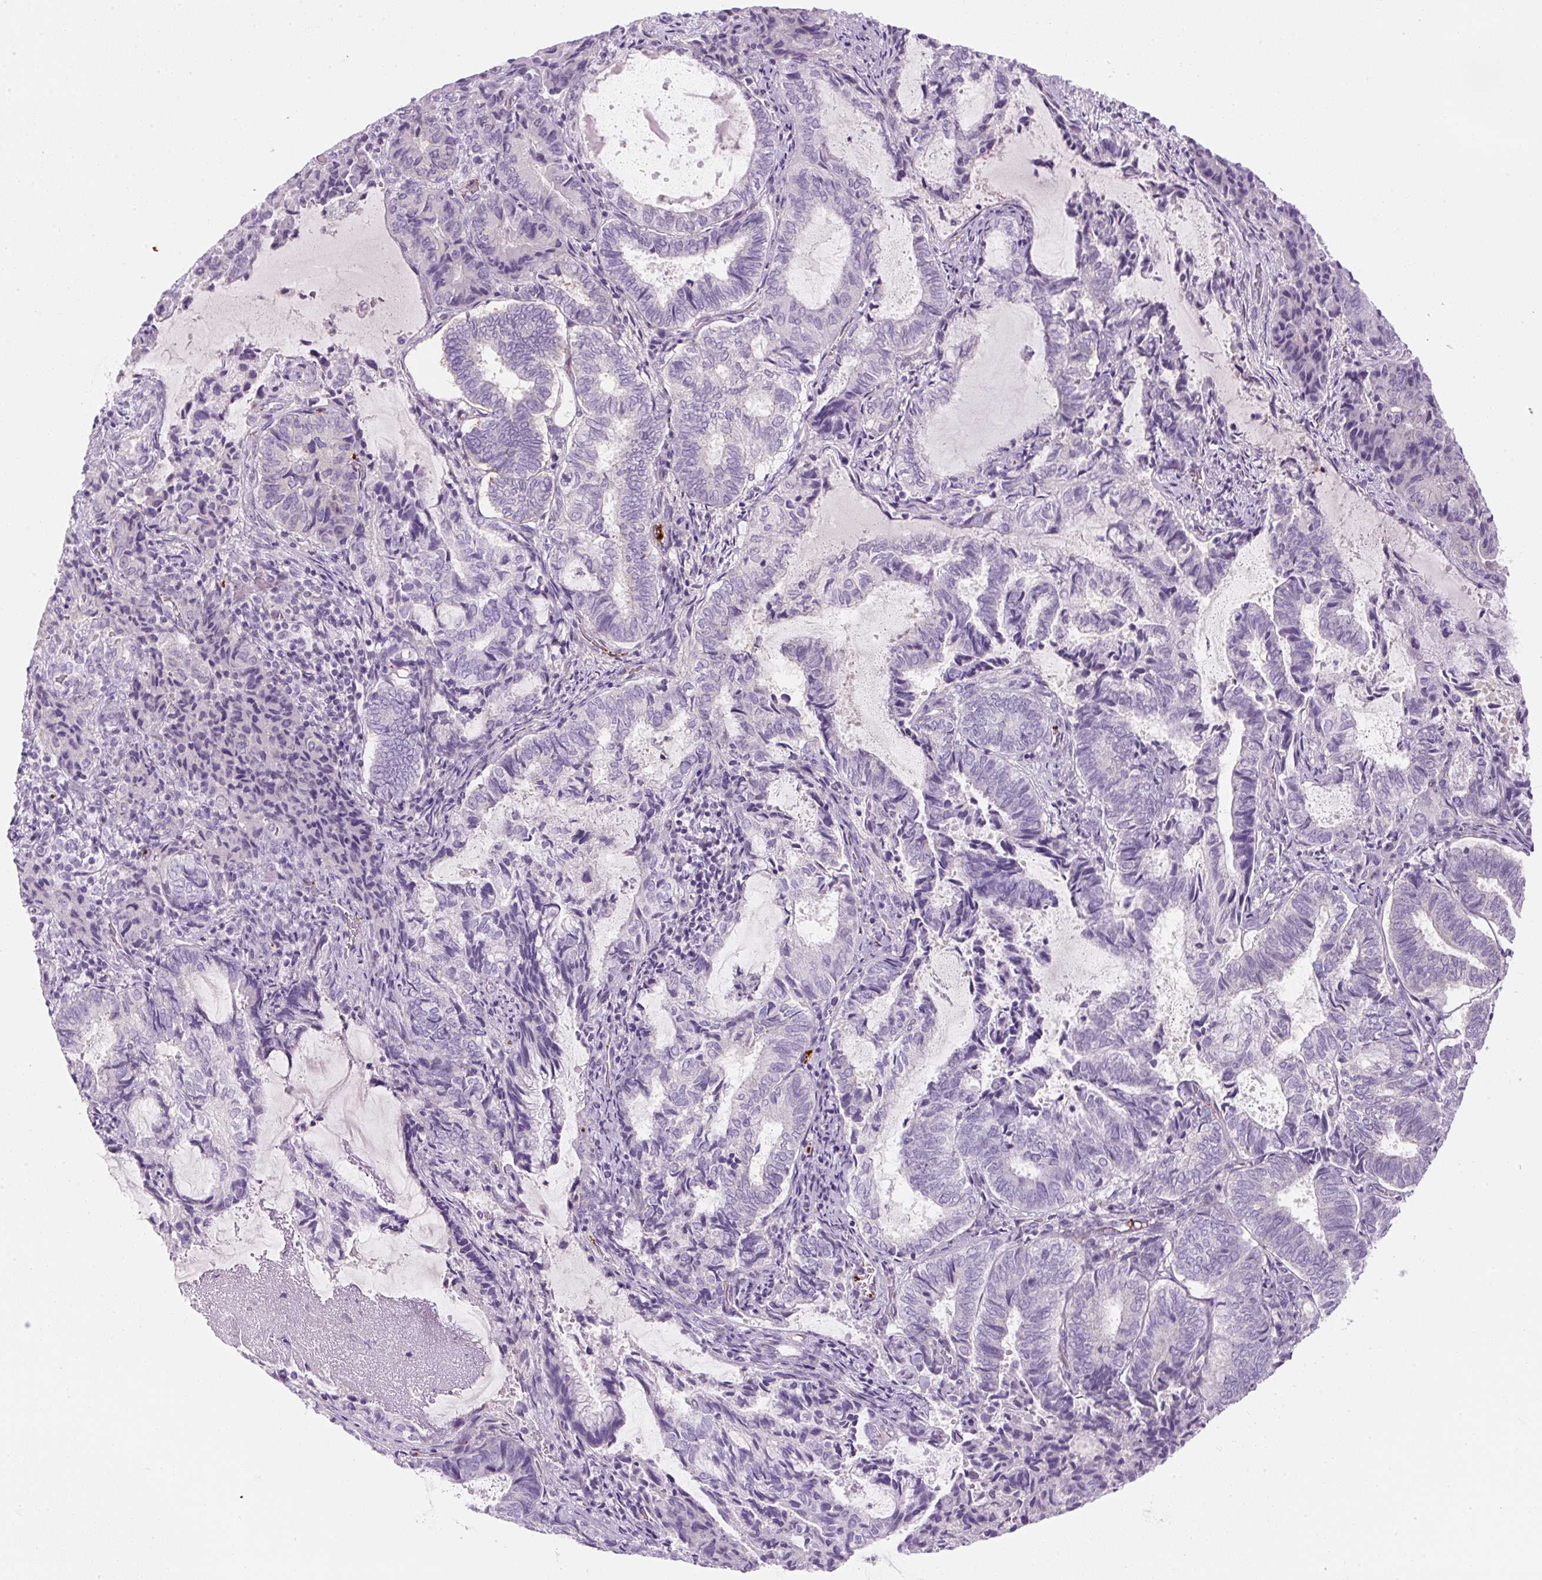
{"staining": {"intensity": "negative", "quantity": "none", "location": "none"}, "tissue": "endometrial cancer", "cell_type": "Tumor cells", "image_type": "cancer", "snomed": [{"axis": "morphology", "description": "Adenocarcinoma, NOS"}, {"axis": "topography", "description": "Endometrium"}], "caption": "A high-resolution micrograph shows immunohistochemistry (IHC) staining of adenocarcinoma (endometrial), which demonstrates no significant positivity in tumor cells.", "gene": "PF4V1", "patient": {"sex": "female", "age": 80}}